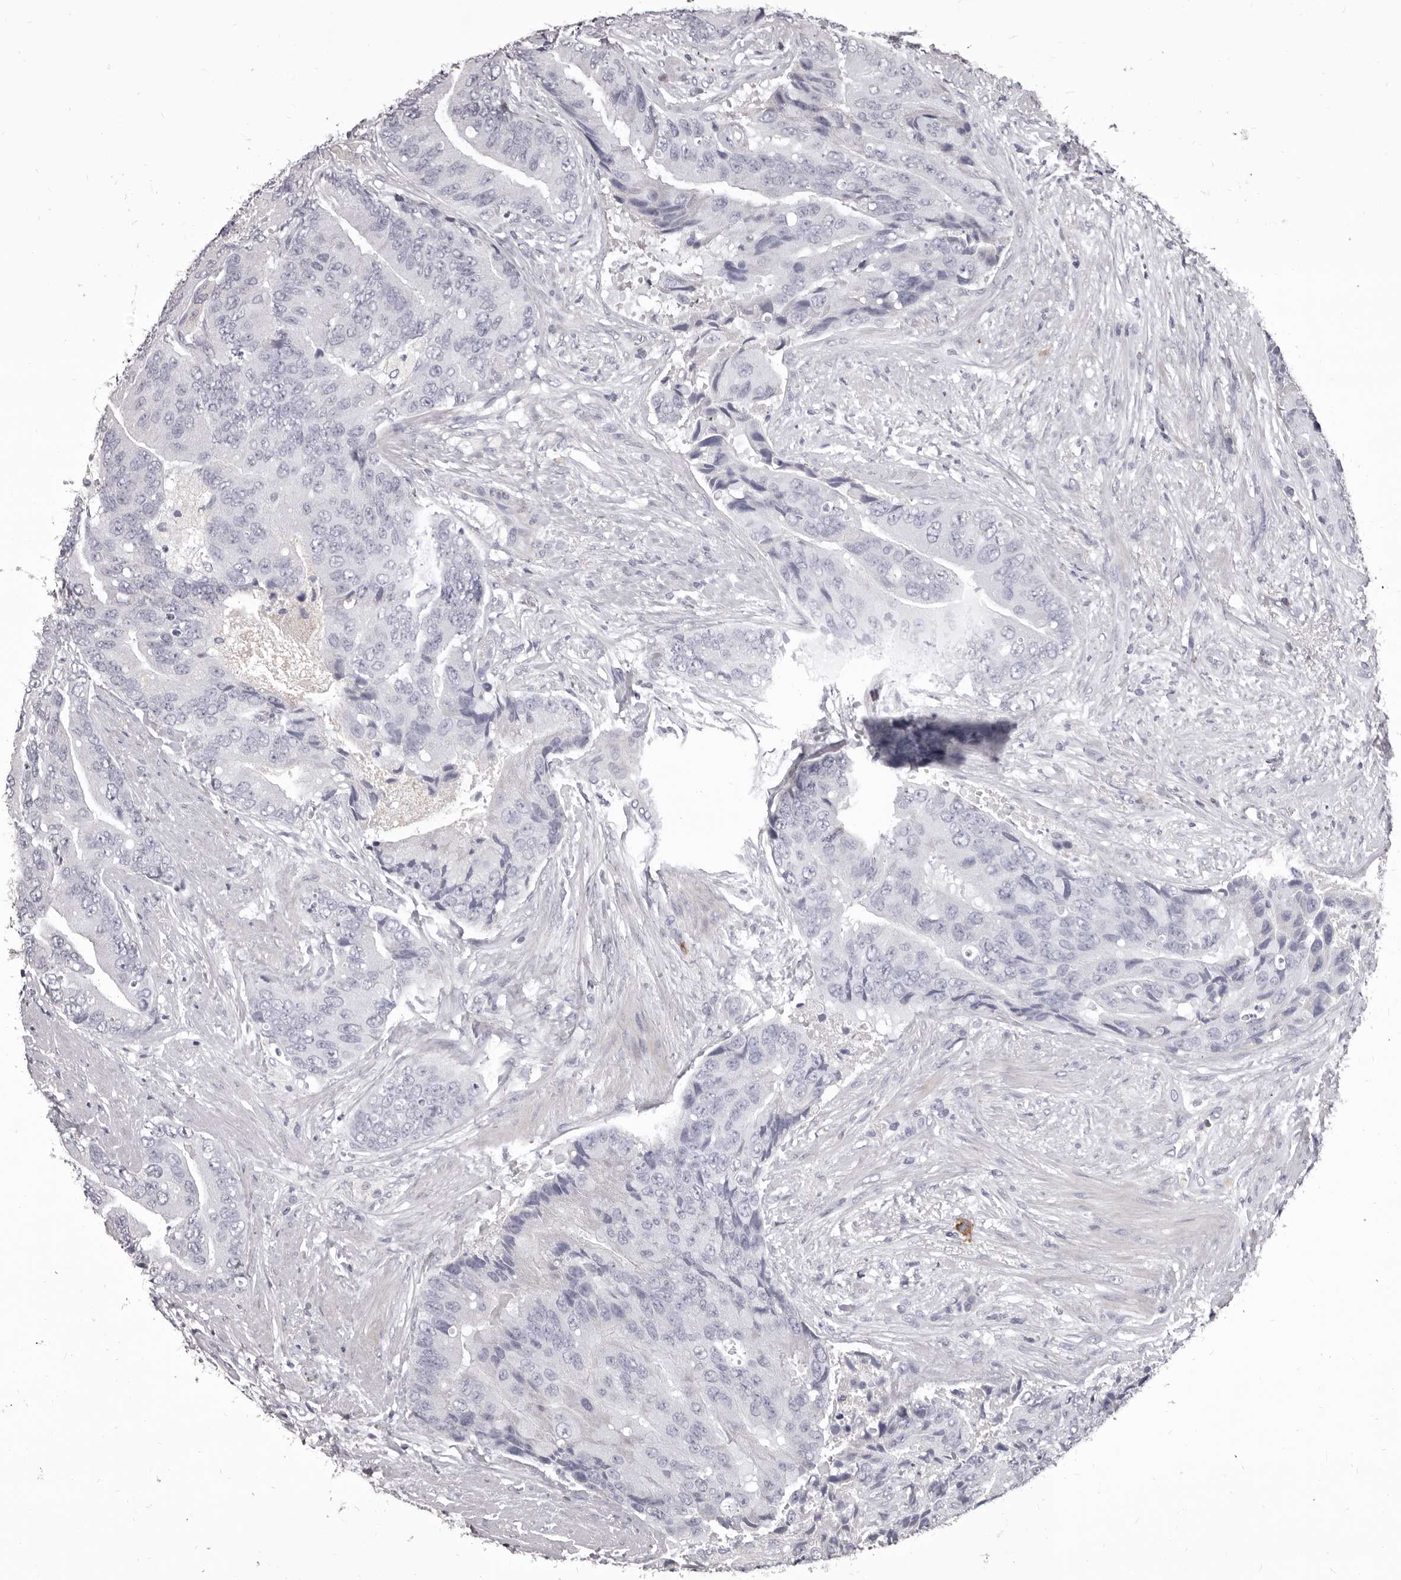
{"staining": {"intensity": "negative", "quantity": "none", "location": "none"}, "tissue": "prostate cancer", "cell_type": "Tumor cells", "image_type": "cancer", "snomed": [{"axis": "morphology", "description": "Adenocarcinoma, High grade"}, {"axis": "topography", "description": "Prostate"}], "caption": "Prostate cancer stained for a protein using IHC shows no staining tumor cells.", "gene": "GZMH", "patient": {"sex": "male", "age": 70}}